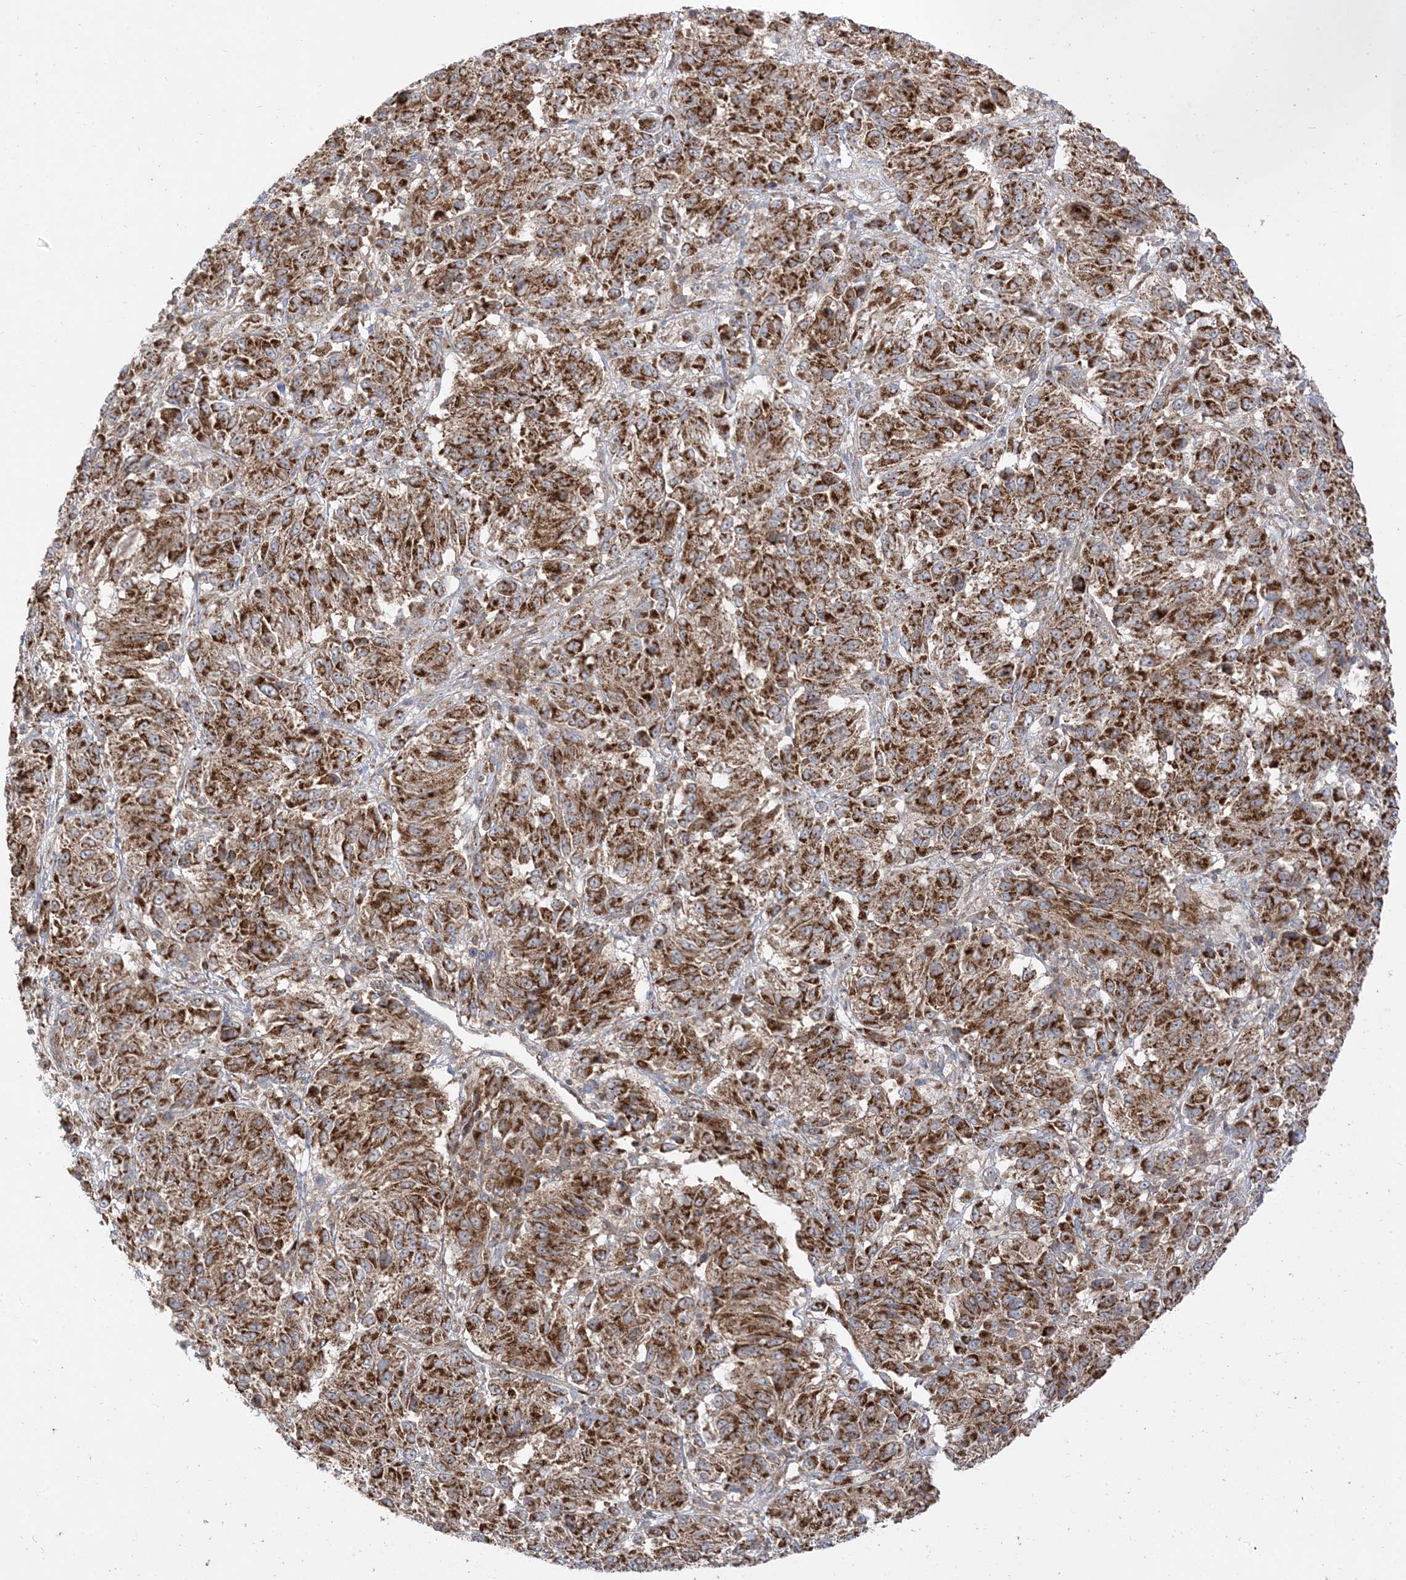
{"staining": {"intensity": "strong", "quantity": ">75%", "location": "cytoplasmic/membranous"}, "tissue": "melanoma", "cell_type": "Tumor cells", "image_type": "cancer", "snomed": [{"axis": "morphology", "description": "Malignant melanoma, Metastatic site"}, {"axis": "topography", "description": "Lung"}], "caption": "Immunohistochemical staining of malignant melanoma (metastatic site) exhibits high levels of strong cytoplasmic/membranous staining in about >75% of tumor cells. (DAB = brown stain, brightfield microscopy at high magnification).", "gene": "AARS2", "patient": {"sex": "male", "age": 64}}